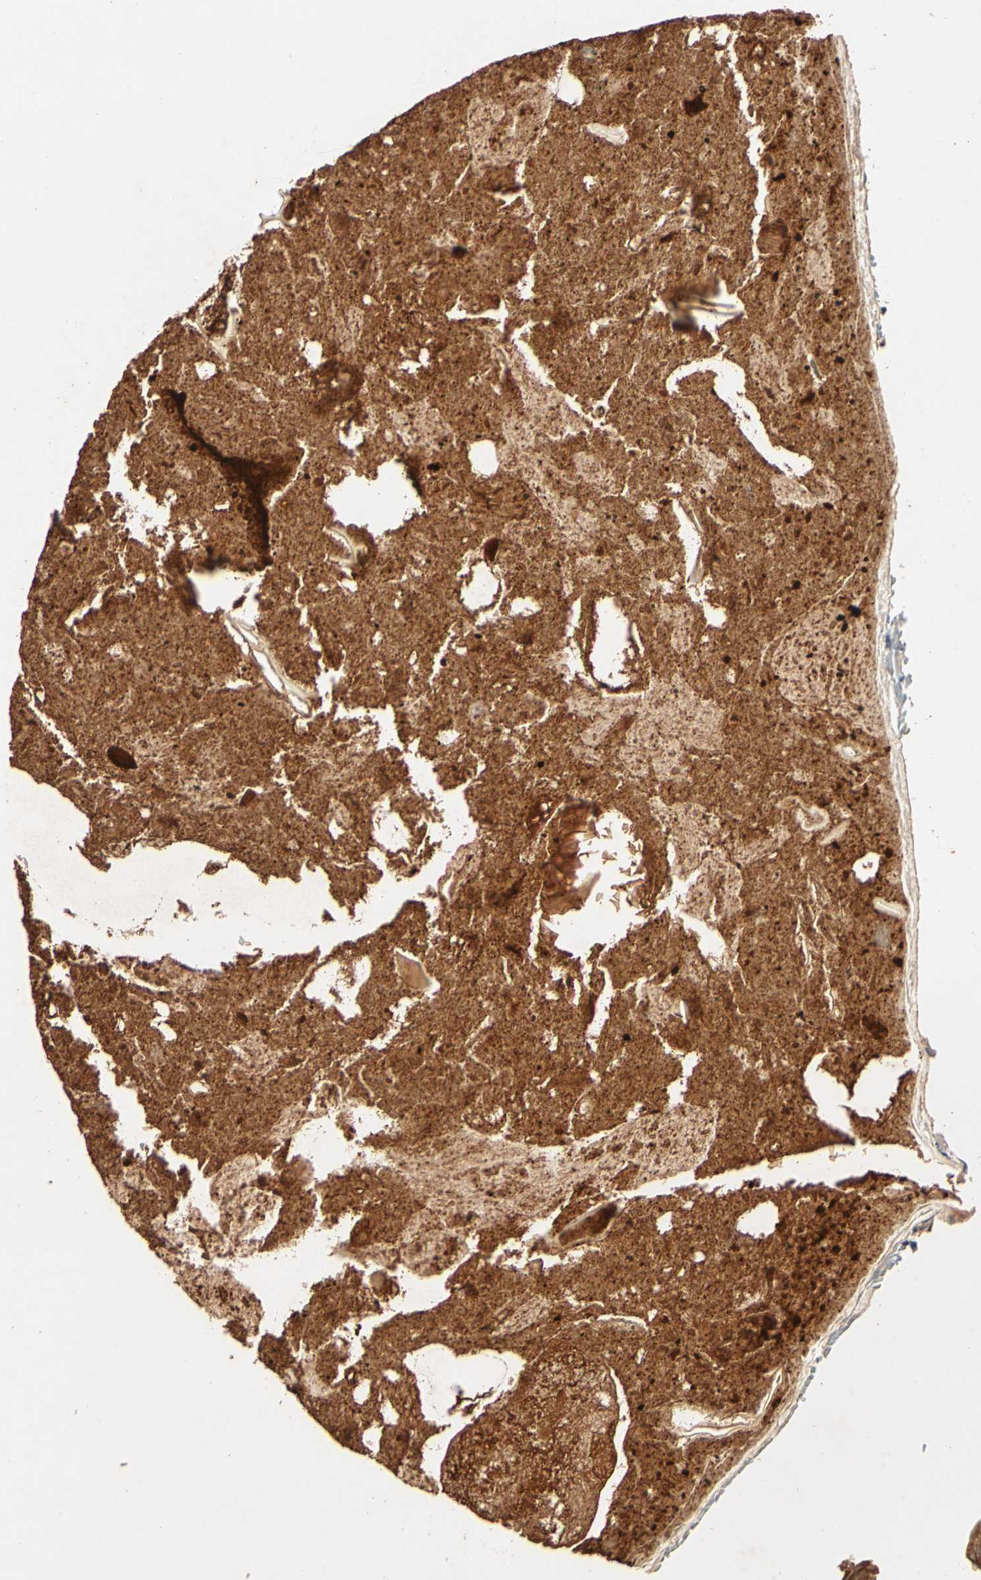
{"staining": {"intensity": "moderate", "quantity": ">75%", "location": "cytoplasmic/membranous"}, "tissue": "appendix", "cell_type": "Glandular cells", "image_type": "normal", "snomed": [{"axis": "morphology", "description": "Normal tissue, NOS"}, {"axis": "topography", "description": "Appendix"}], "caption": "Immunohistochemistry (IHC) staining of benign appendix, which reveals medium levels of moderate cytoplasmic/membranous positivity in about >75% of glandular cells indicating moderate cytoplasmic/membranous protein expression. The staining was performed using DAB (3,3'-diaminobenzidine) (brown) for protein detection and nuclei were counterstained in hematoxylin (blue).", "gene": "ACSL5", "patient": {"sex": "female", "age": 10}}